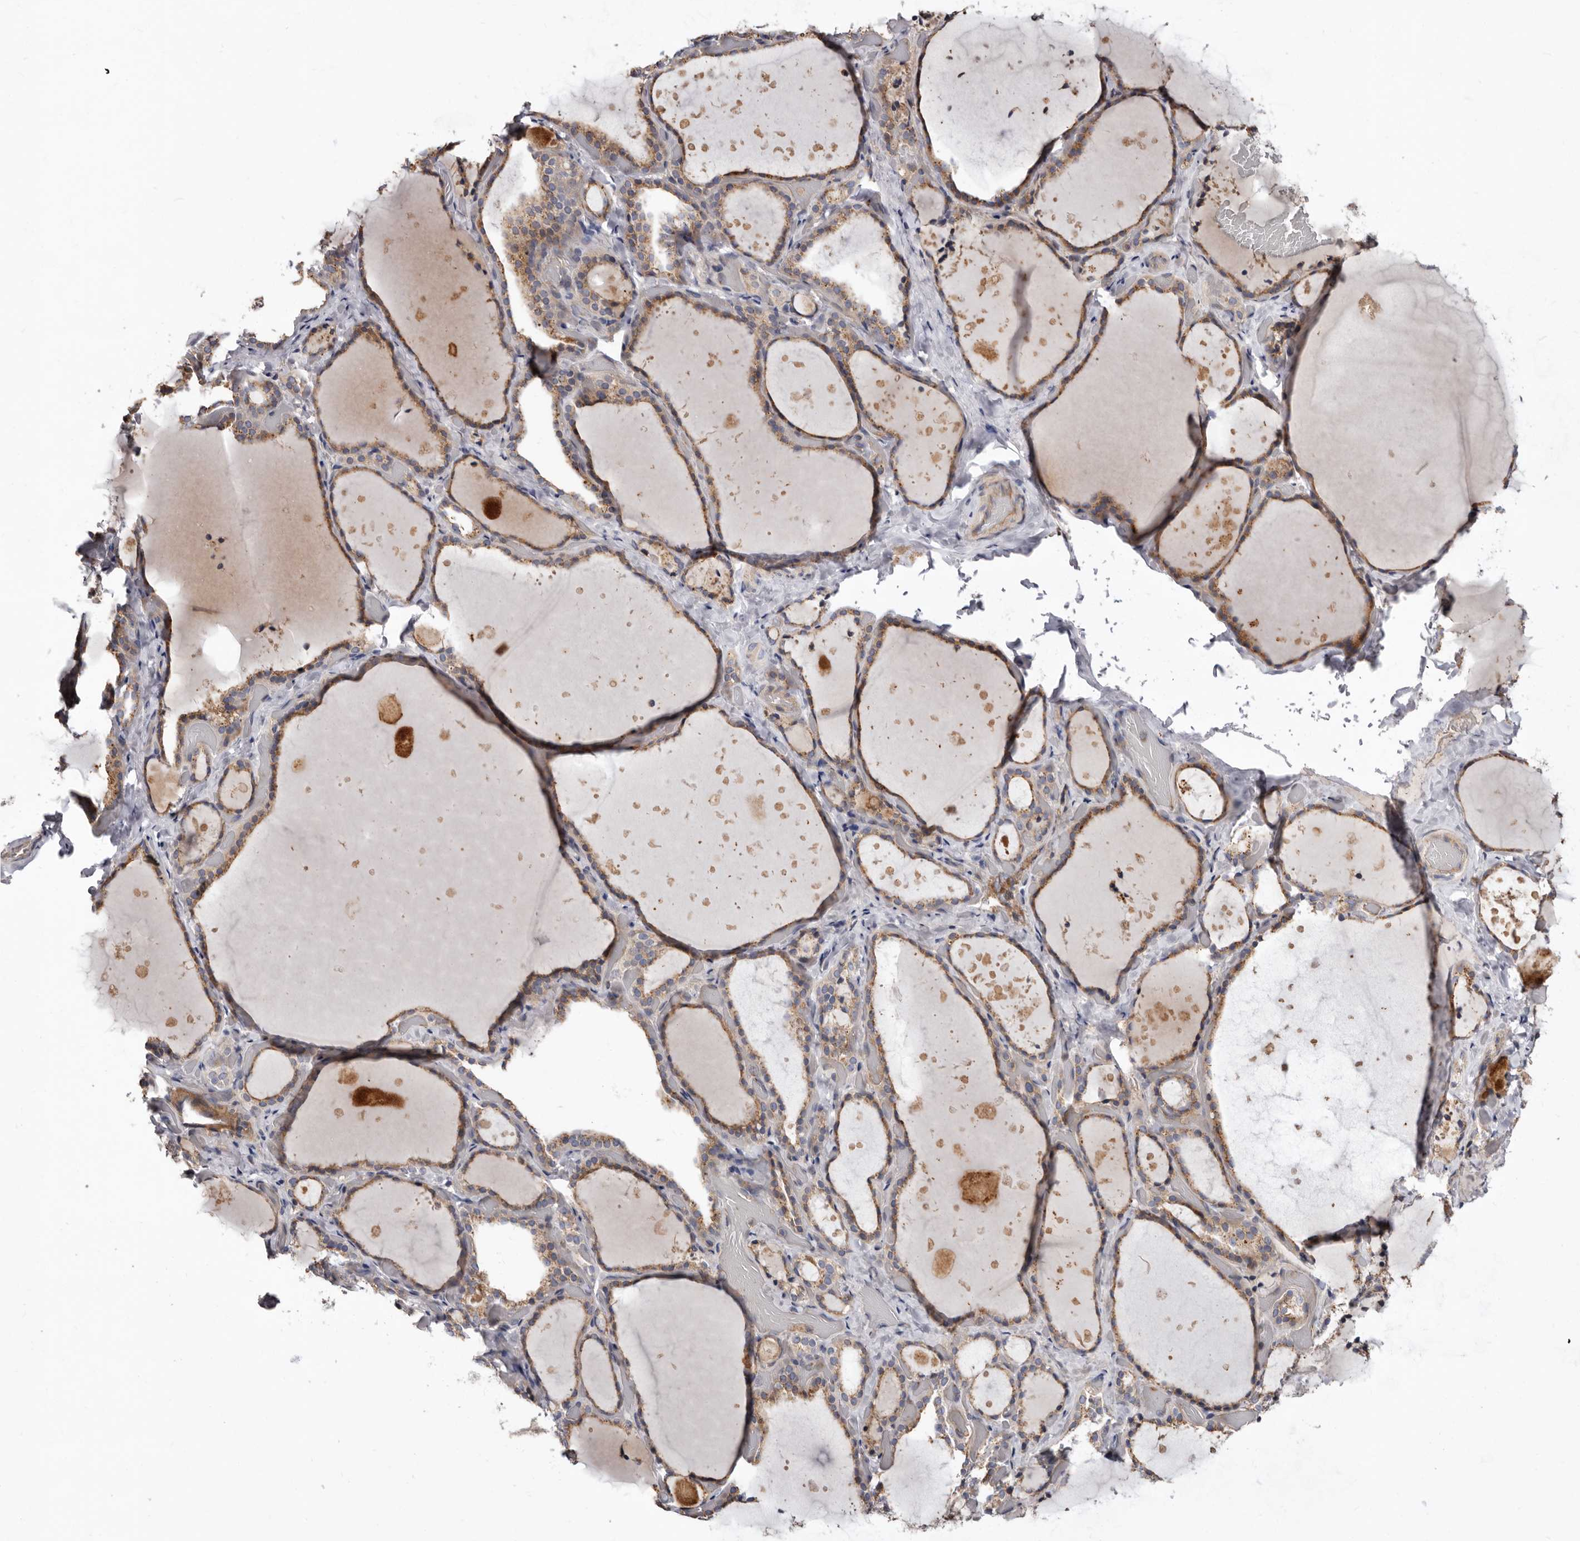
{"staining": {"intensity": "moderate", "quantity": ">75%", "location": "cytoplasmic/membranous"}, "tissue": "thyroid gland", "cell_type": "Glandular cells", "image_type": "normal", "snomed": [{"axis": "morphology", "description": "Normal tissue, NOS"}, {"axis": "topography", "description": "Thyroid gland"}], "caption": "Glandular cells demonstrate medium levels of moderate cytoplasmic/membranous expression in about >75% of cells in normal human thyroid gland.", "gene": "ASIC5", "patient": {"sex": "female", "age": 44}}